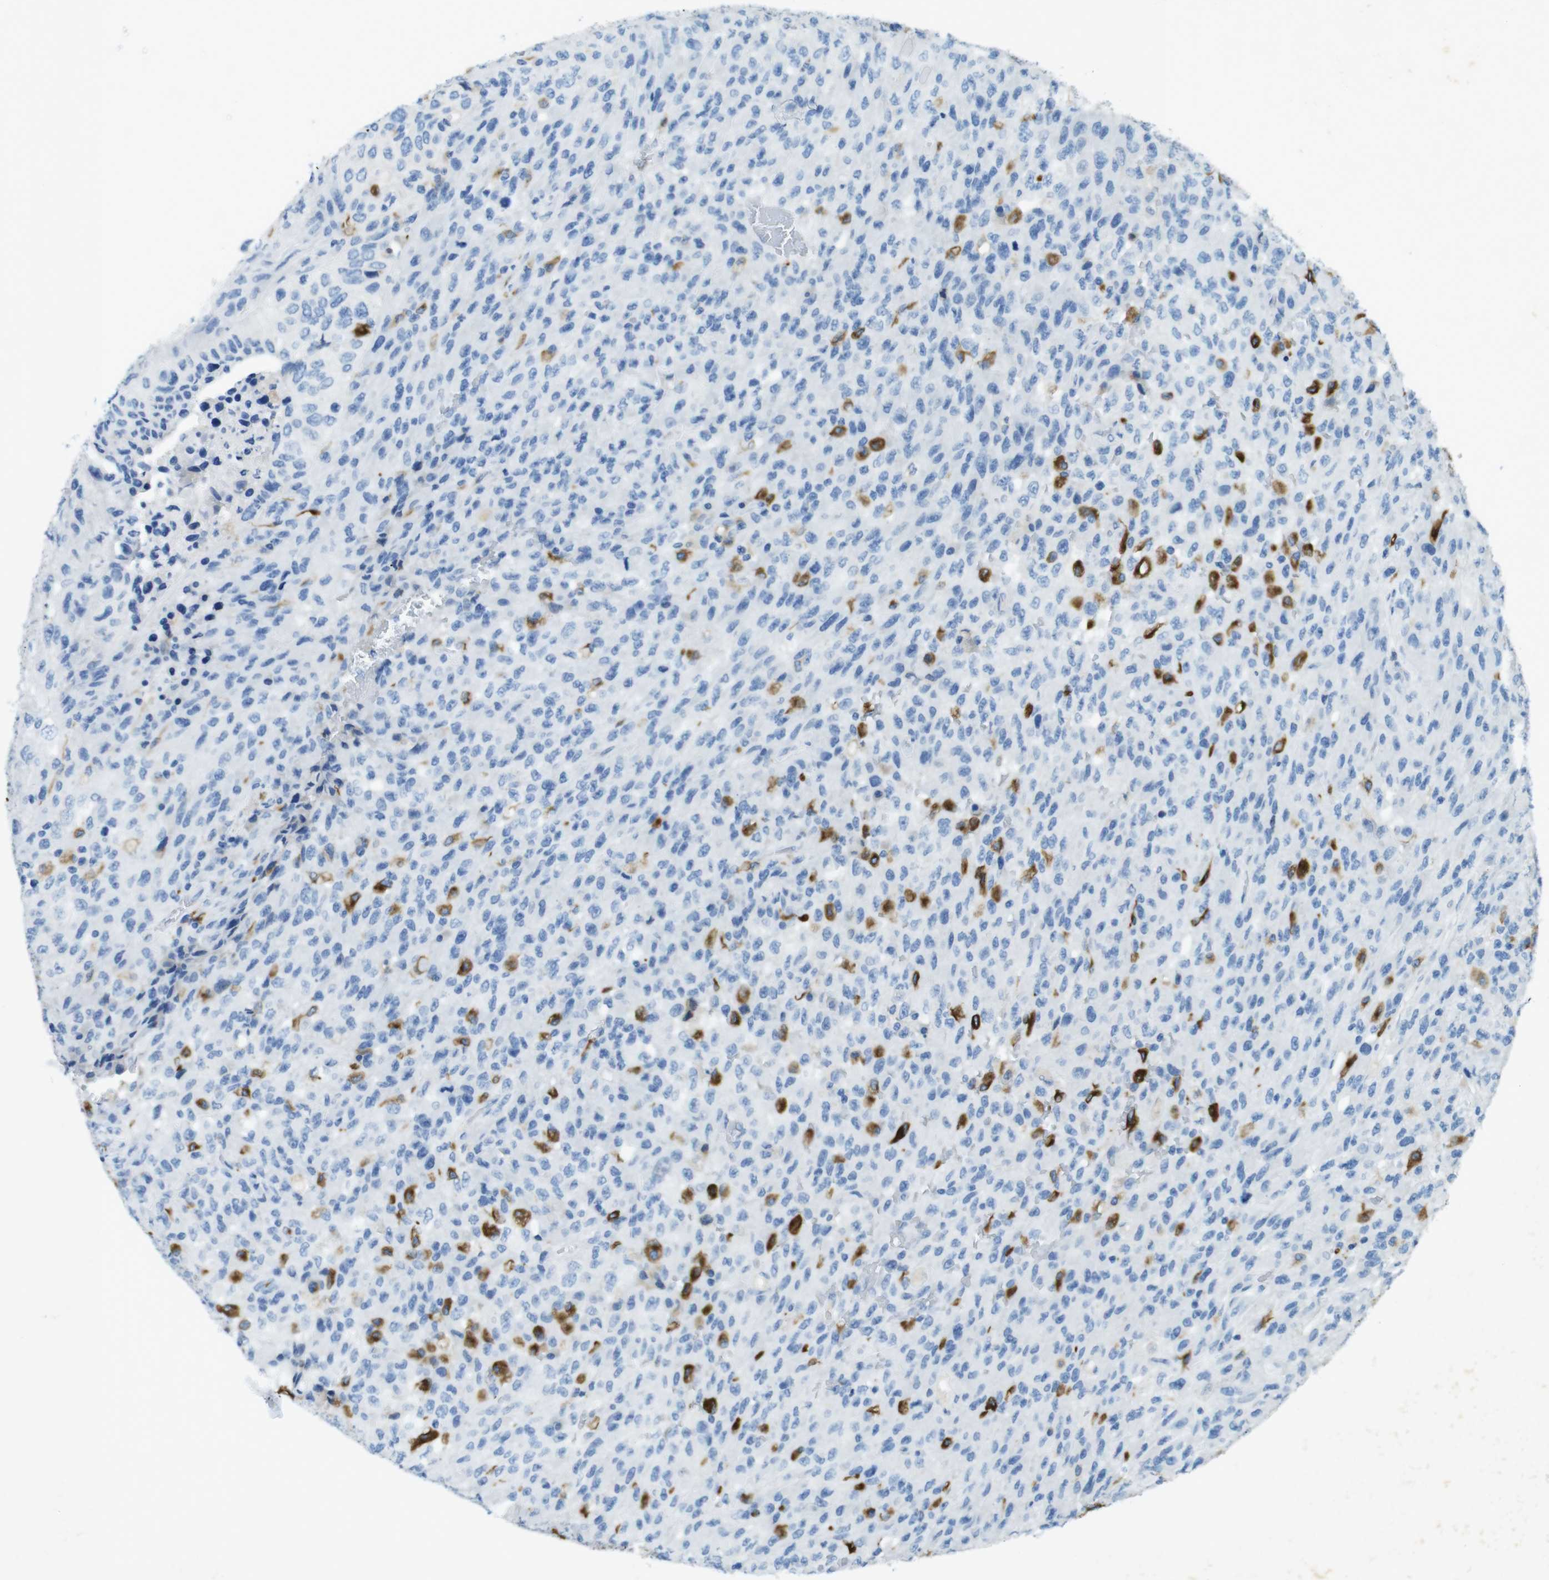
{"staining": {"intensity": "negative", "quantity": "none", "location": "none"}, "tissue": "urothelial cancer", "cell_type": "Tumor cells", "image_type": "cancer", "snomed": [{"axis": "morphology", "description": "Urothelial carcinoma, High grade"}, {"axis": "topography", "description": "Urinary bladder"}], "caption": "High magnification brightfield microscopy of urothelial carcinoma (high-grade) stained with DAB (3,3'-diaminobenzidine) (brown) and counterstained with hematoxylin (blue): tumor cells show no significant staining.", "gene": "CD320", "patient": {"sex": "male", "age": 66}}